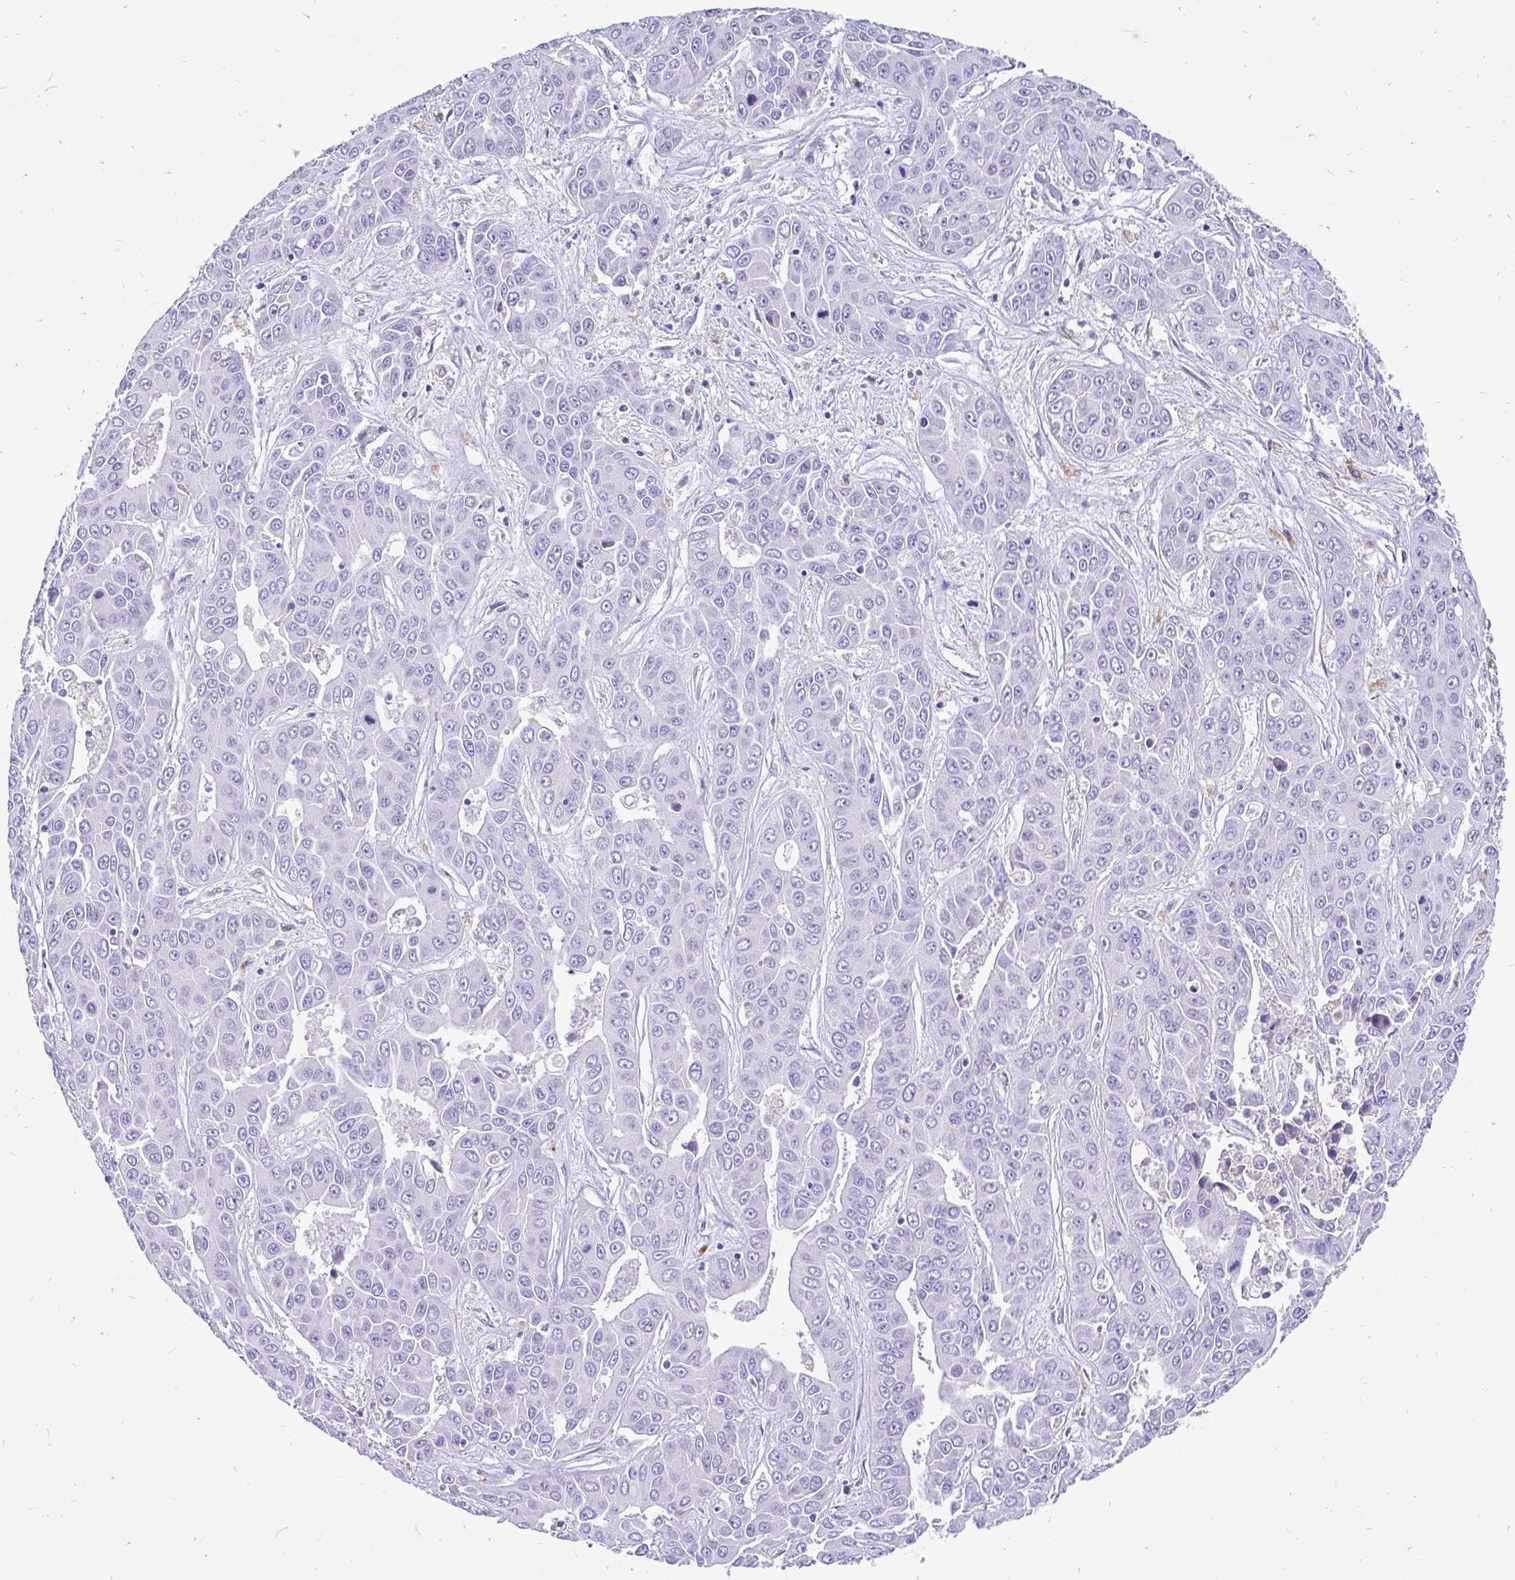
{"staining": {"intensity": "negative", "quantity": "none", "location": "none"}, "tissue": "liver cancer", "cell_type": "Tumor cells", "image_type": "cancer", "snomed": [{"axis": "morphology", "description": "Cholangiocarcinoma"}, {"axis": "topography", "description": "Liver"}], "caption": "An immunohistochemistry (IHC) histopathology image of liver cholangiocarcinoma is shown. There is no staining in tumor cells of liver cholangiocarcinoma. (Brightfield microscopy of DAB (3,3'-diaminobenzidine) immunohistochemistry (IHC) at high magnification).", "gene": "INTS5", "patient": {"sex": "female", "age": 52}}